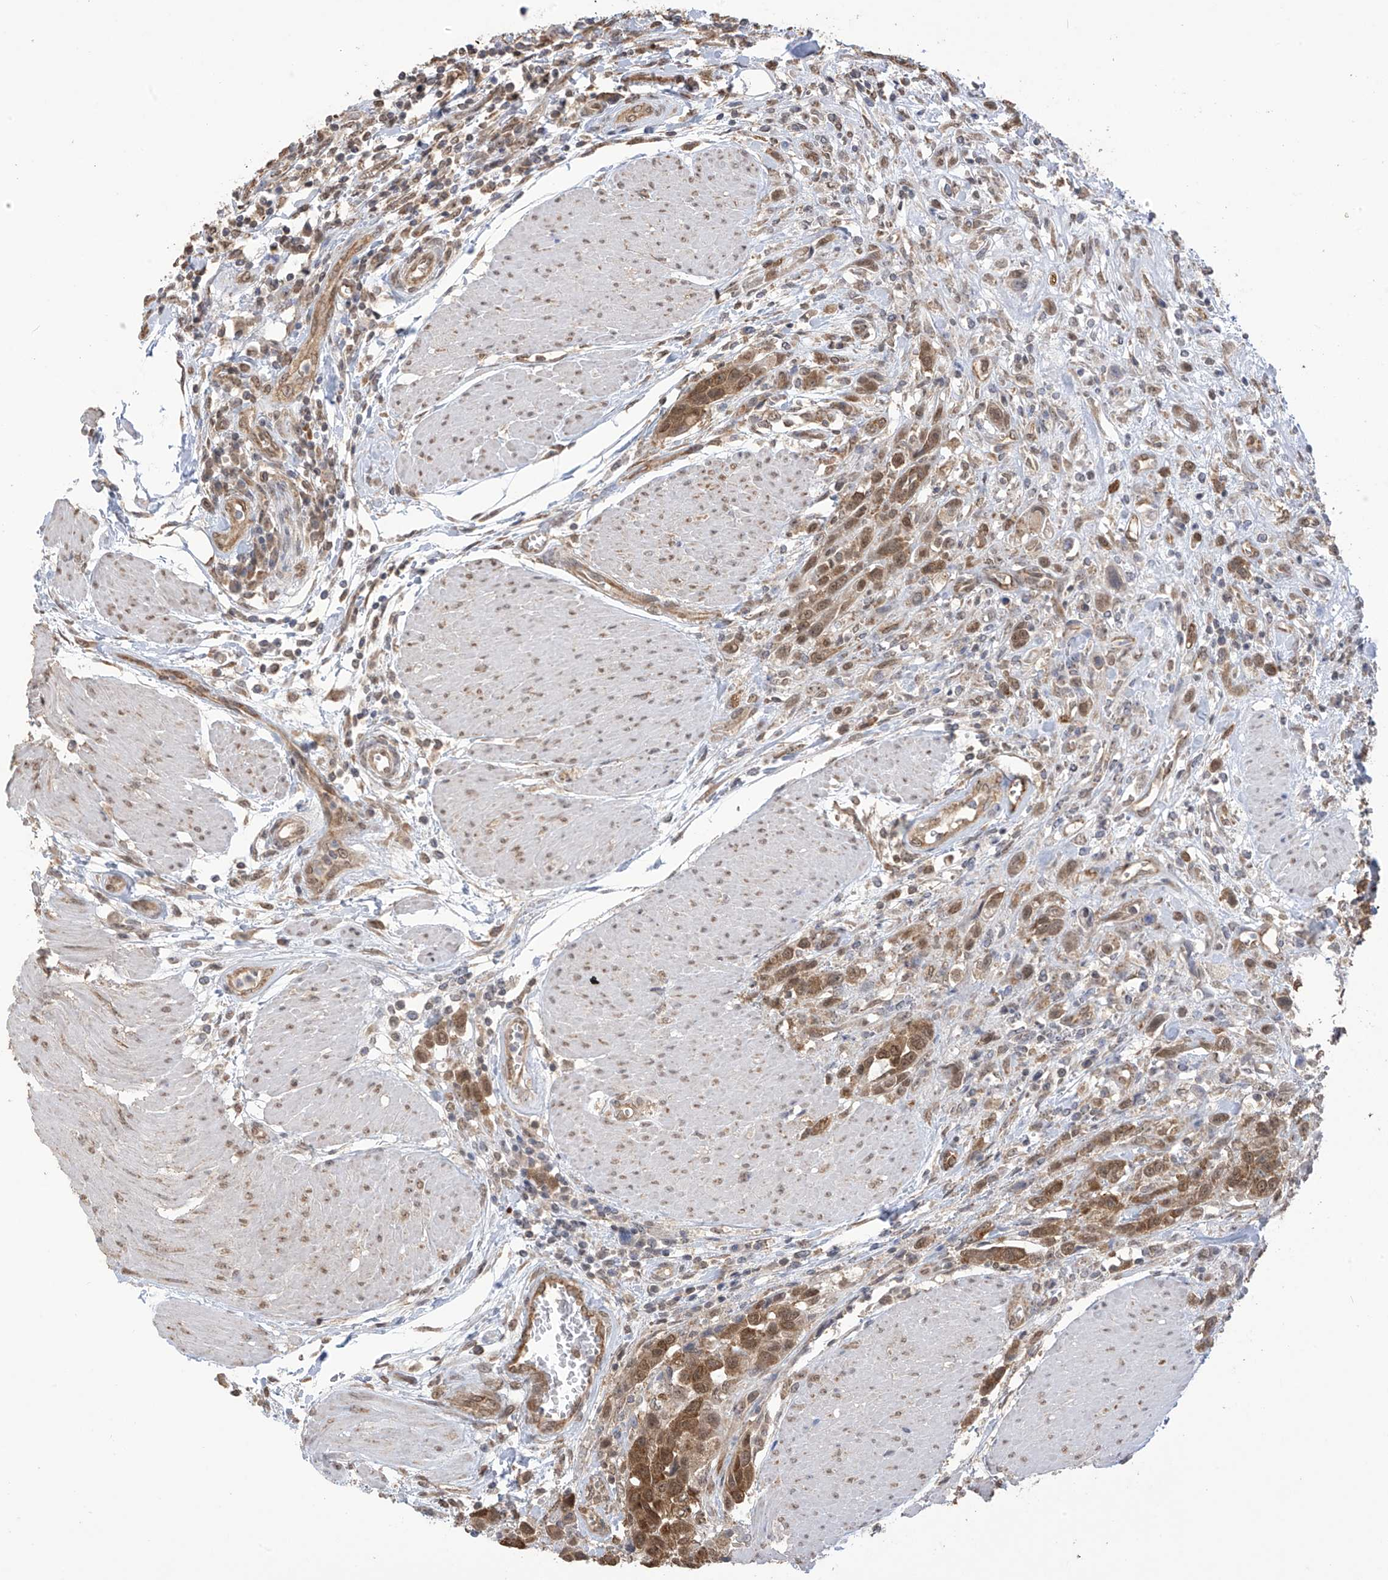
{"staining": {"intensity": "strong", "quantity": ">75%", "location": "cytoplasmic/membranous,nuclear"}, "tissue": "urothelial cancer", "cell_type": "Tumor cells", "image_type": "cancer", "snomed": [{"axis": "morphology", "description": "Urothelial carcinoma, High grade"}, {"axis": "topography", "description": "Urinary bladder"}], "caption": "This image displays high-grade urothelial carcinoma stained with IHC to label a protein in brown. The cytoplasmic/membranous and nuclear of tumor cells show strong positivity for the protein. Nuclei are counter-stained blue.", "gene": "KIAA1522", "patient": {"sex": "male", "age": 50}}